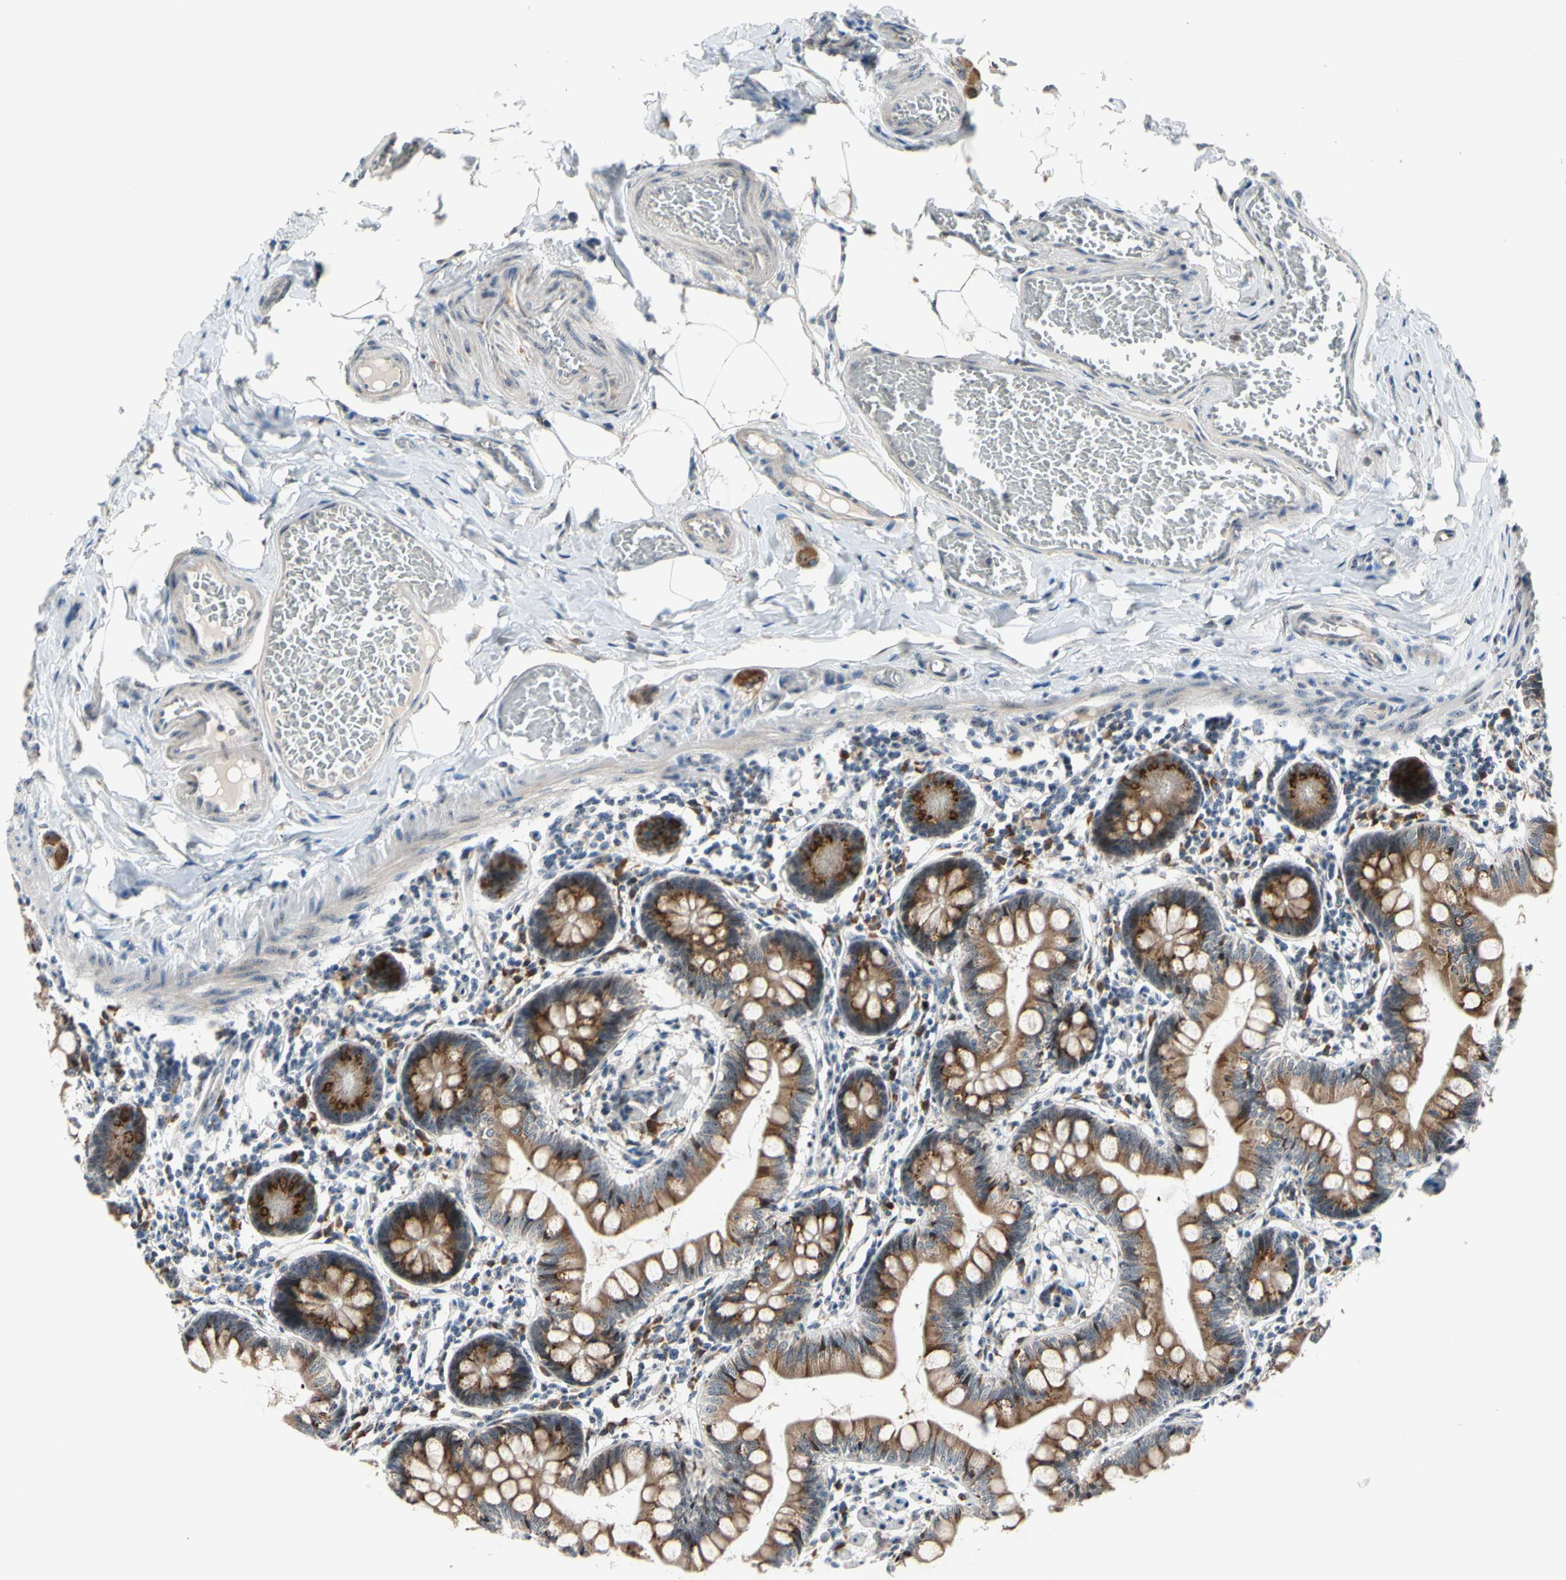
{"staining": {"intensity": "moderate", "quantity": ">75%", "location": "cytoplasmic/membranous"}, "tissue": "small intestine", "cell_type": "Glandular cells", "image_type": "normal", "snomed": [{"axis": "morphology", "description": "Normal tissue, NOS"}, {"axis": "topography", "description": "Small intestine"}], "caption": "The immunohistochemical stain highlights moderate cytoplasmic/membranous positivity in glandular cells of unremarkable small intestine.", "gene": "TMED7", "patient": {"sex": "male", "age": 41}}